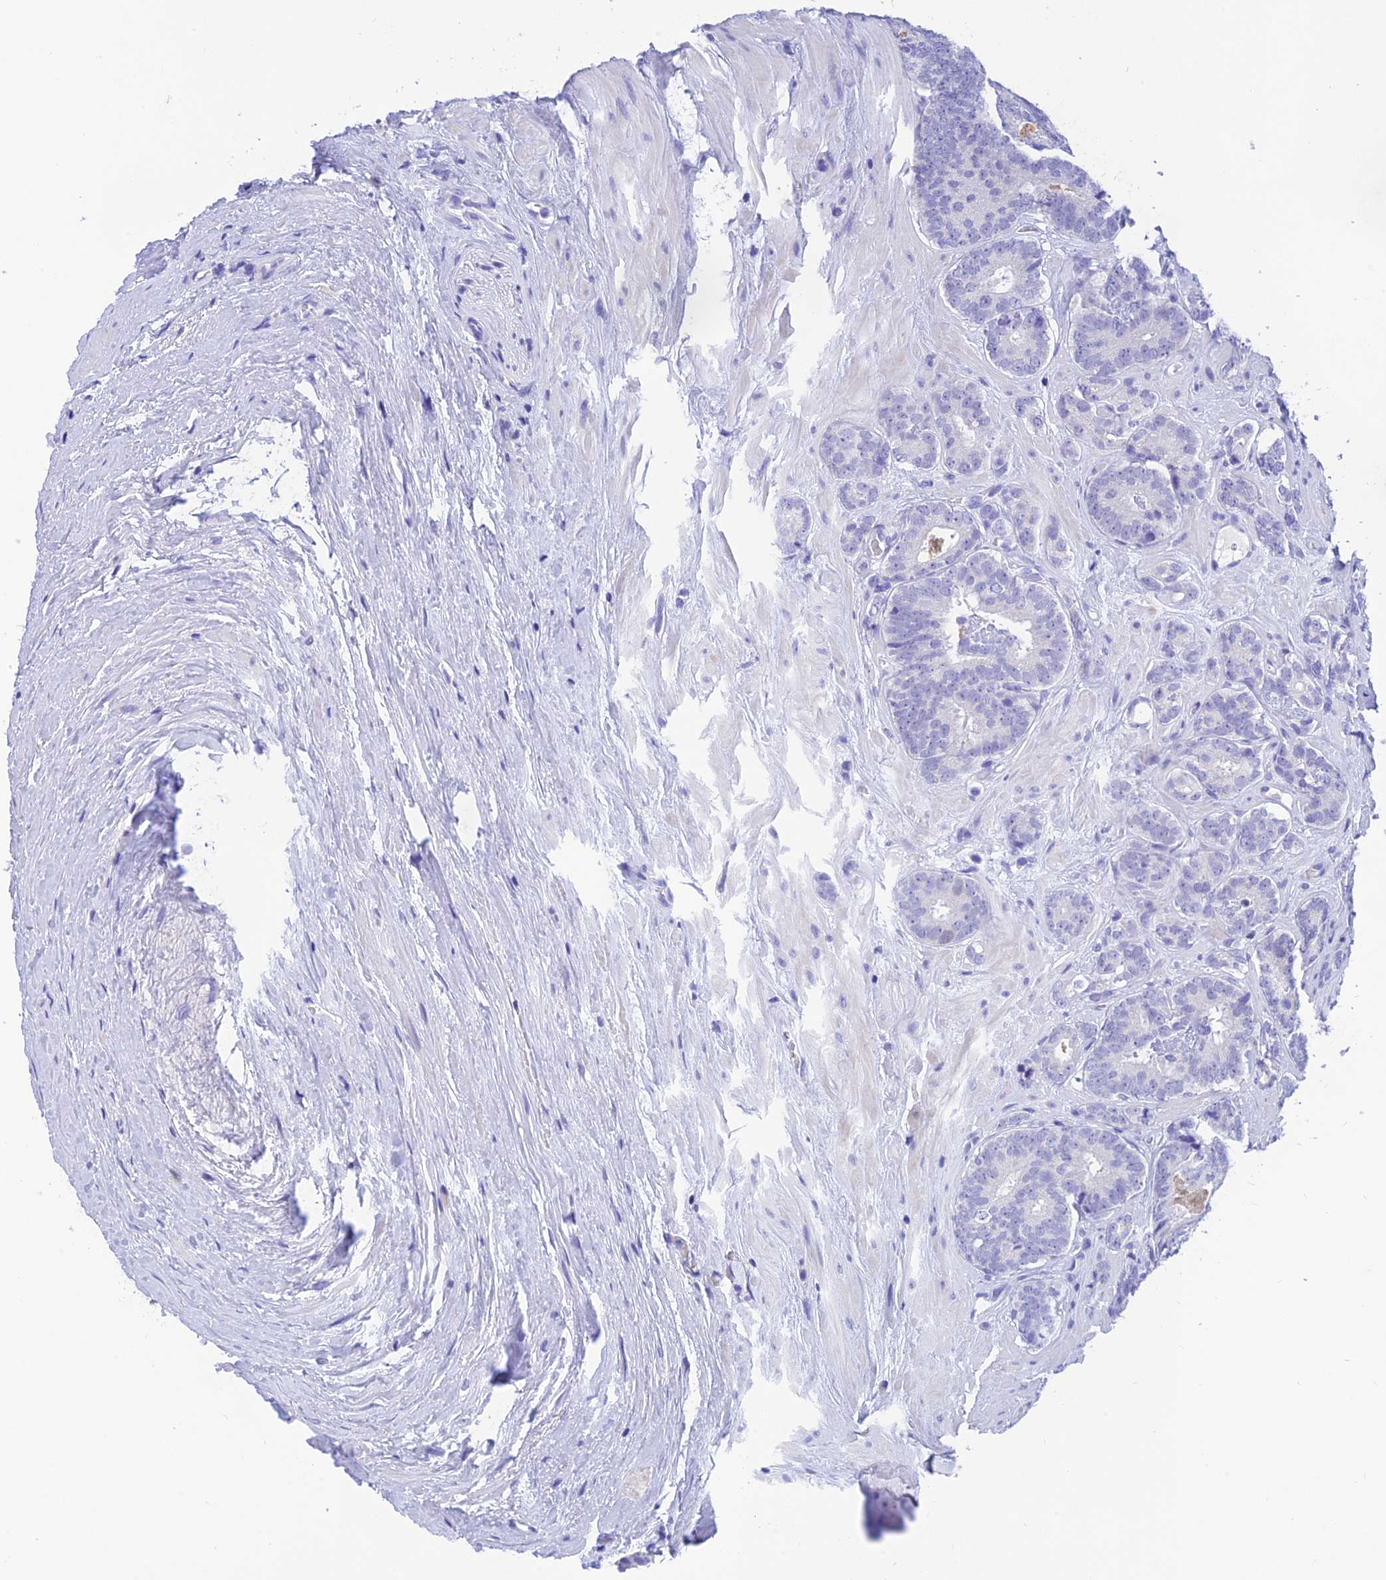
{"staining": {"intensity": "negative", "quantity": "none", "location": "none"}, "tissue": "prostate cancer", "cell_type": "Tumor cells", "image_type": "cancer", "snomed": [{"axis": "morphology", "description": "Adenocarcinoma, High grade"}, {"axis": "topography", "description": "Prostate"}], "caption": "DAB immunohistochemical staining of human prostate cancer (adenocarcinoma (high-grade)) reveals no significant positivity in tumor cells.", "gene": "KDELR3", "patient": {"sex": "male", "age": 63}}